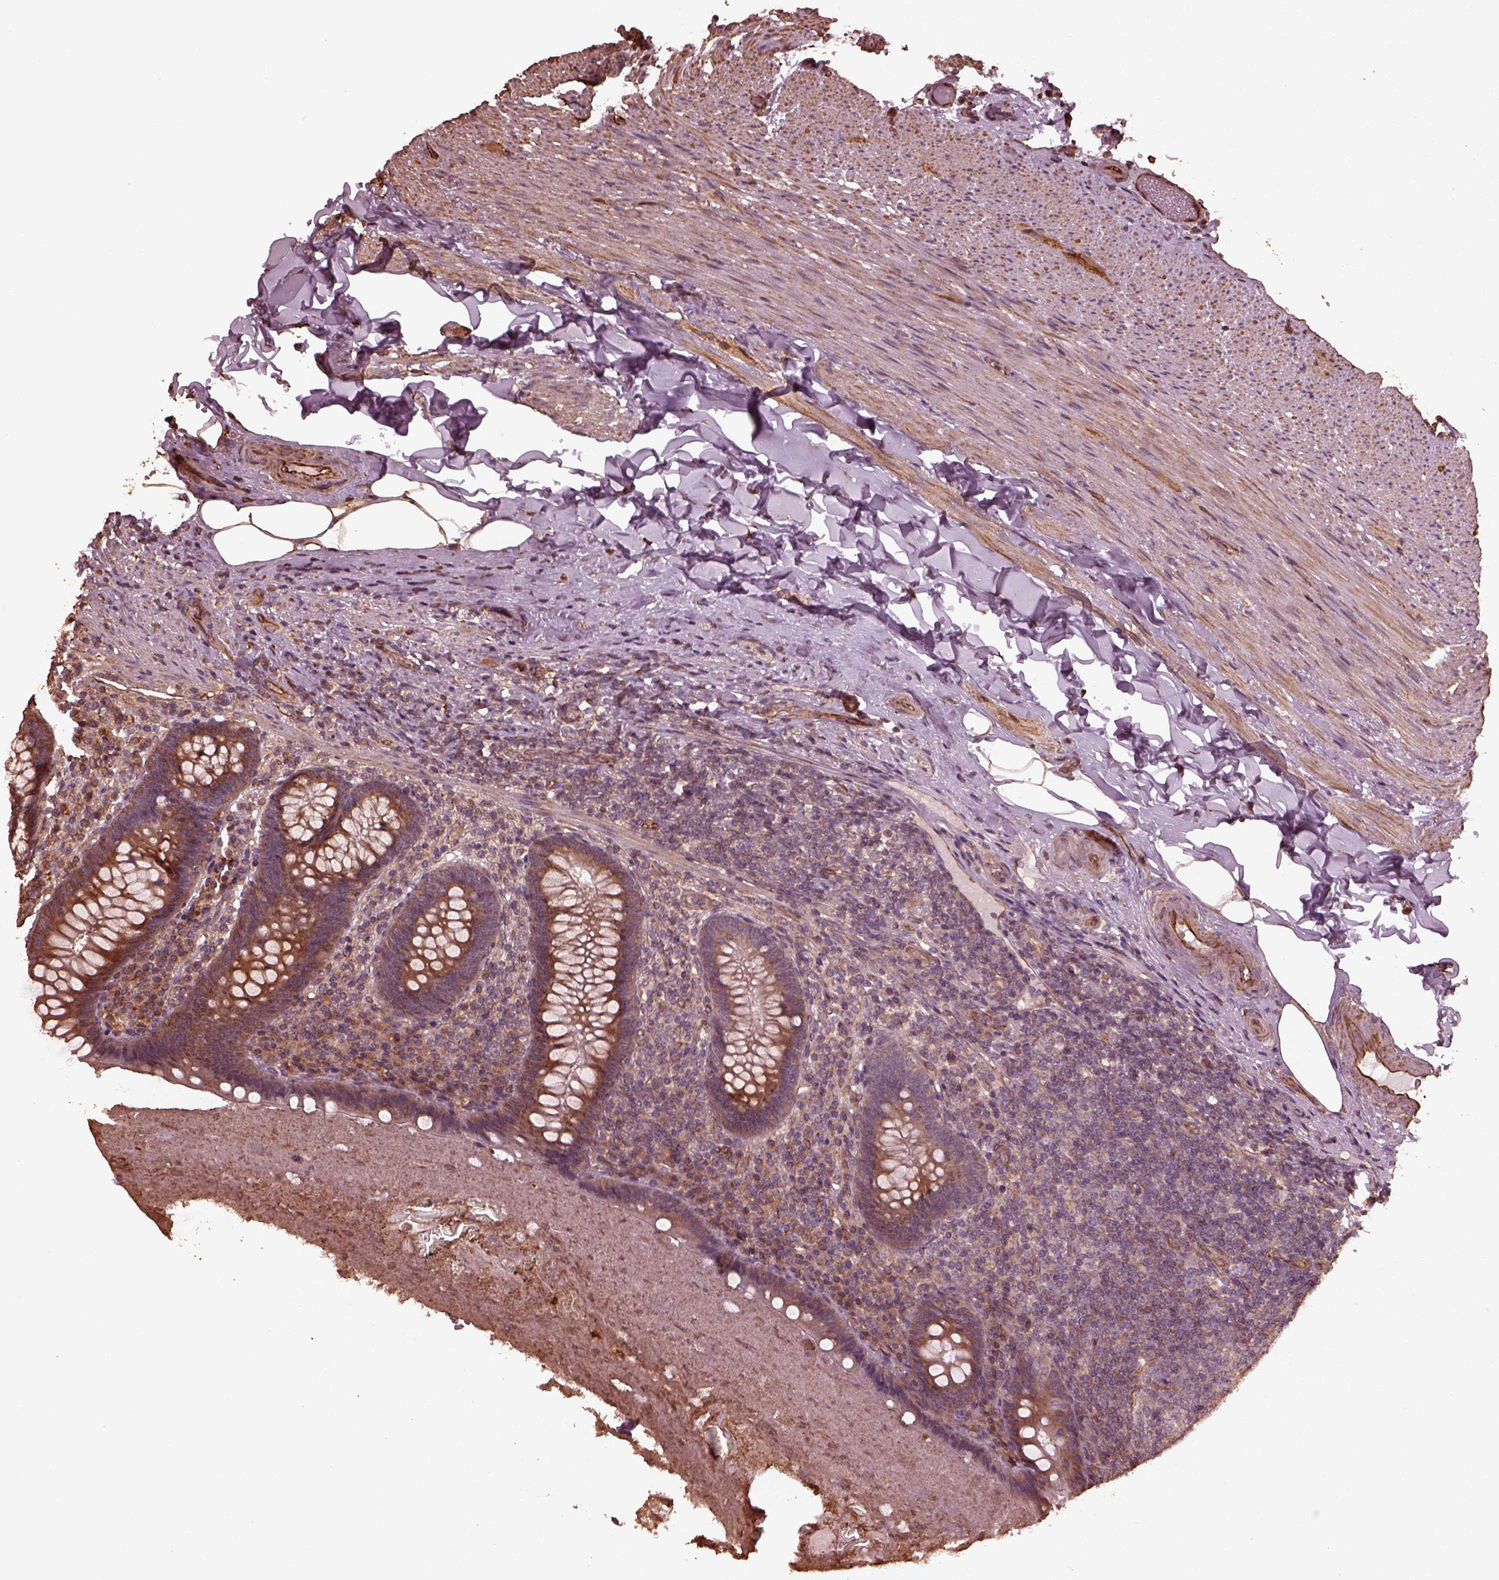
{"staining": {"intensity": "moderate", "quantity": "<25%", "location": "cytoplasmic/membranous"}, "tissue": "appendix", "cell_type": "Glandular cells", "image_type": "normal", "snomed": [{"axis": "morphology", "description": "Normal tissue, NOS"}, {"axis": "topography", "description": "Appendix"}], "caption": "Immunohistochemistry (IHC) staining of normal appendix, which exhibits low levels of moderate cytoplasmic/membranous staining in approximately <25% of glandular cells indicating moderate cytoplasmic/membranous protein expression. The staining was performed using DAB (3,3'-diaminobenzidine) (brown) for protein detection and nuclei were counterstained in hematoxylin (blue).", "gene": "GTPBP1", "patient": {"sex": "male", "age": 47}}